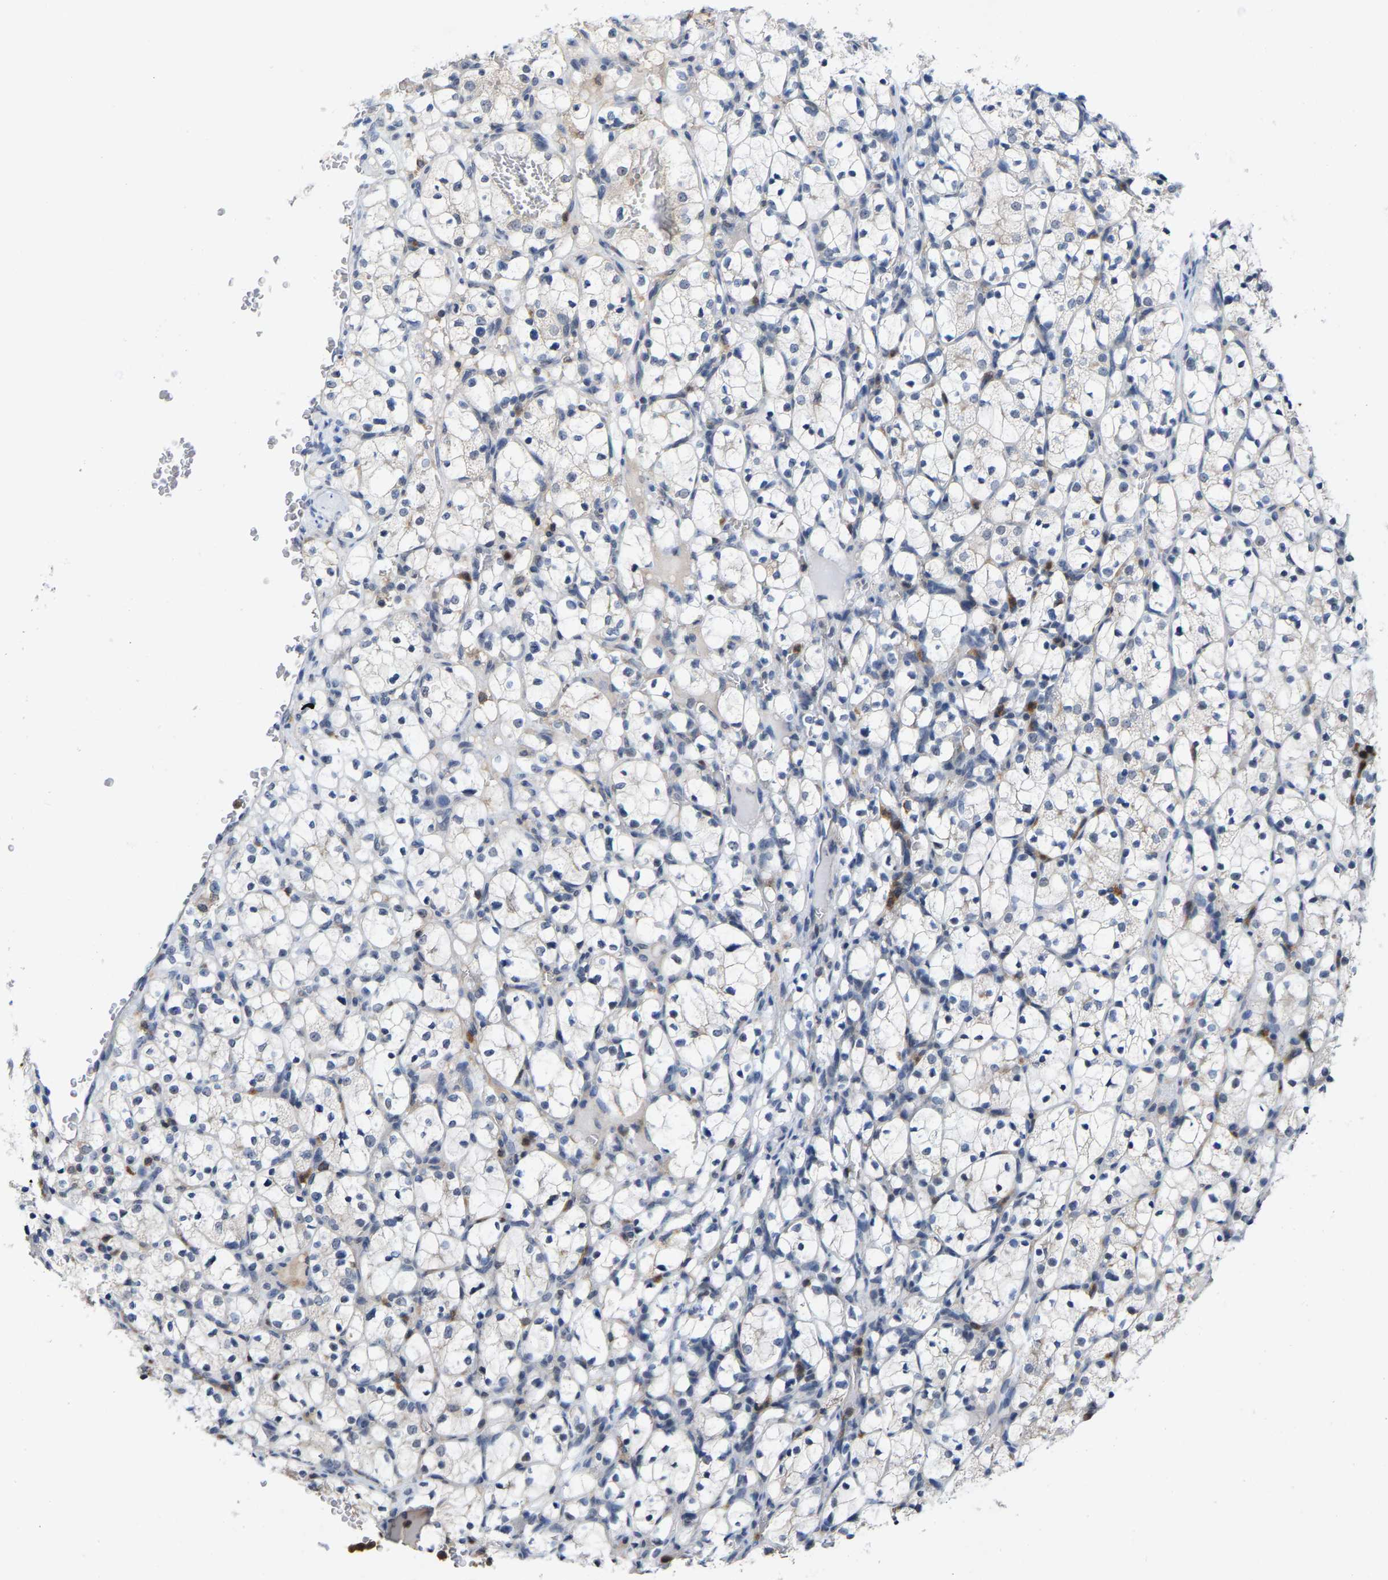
{"staining": {"intensity": "negative", "quantity": "none", "location": "none"}, "tissue": "renal cancer", "cell_type": "Tumor cells", "image_type": "cancer", "snomed": [{"axis": "morphology", "description": "Adenocarcinoma, NOS"}, {"axis": "topography", "description": "Kidney"}], "caption": "IHC photomicrograph of neoplastic tissue: renal cancer stained with DAB reveals no significant protein expression in tumor cells.", "gene": "FGD3", "patient": {"sex": "female", "age": 69}}